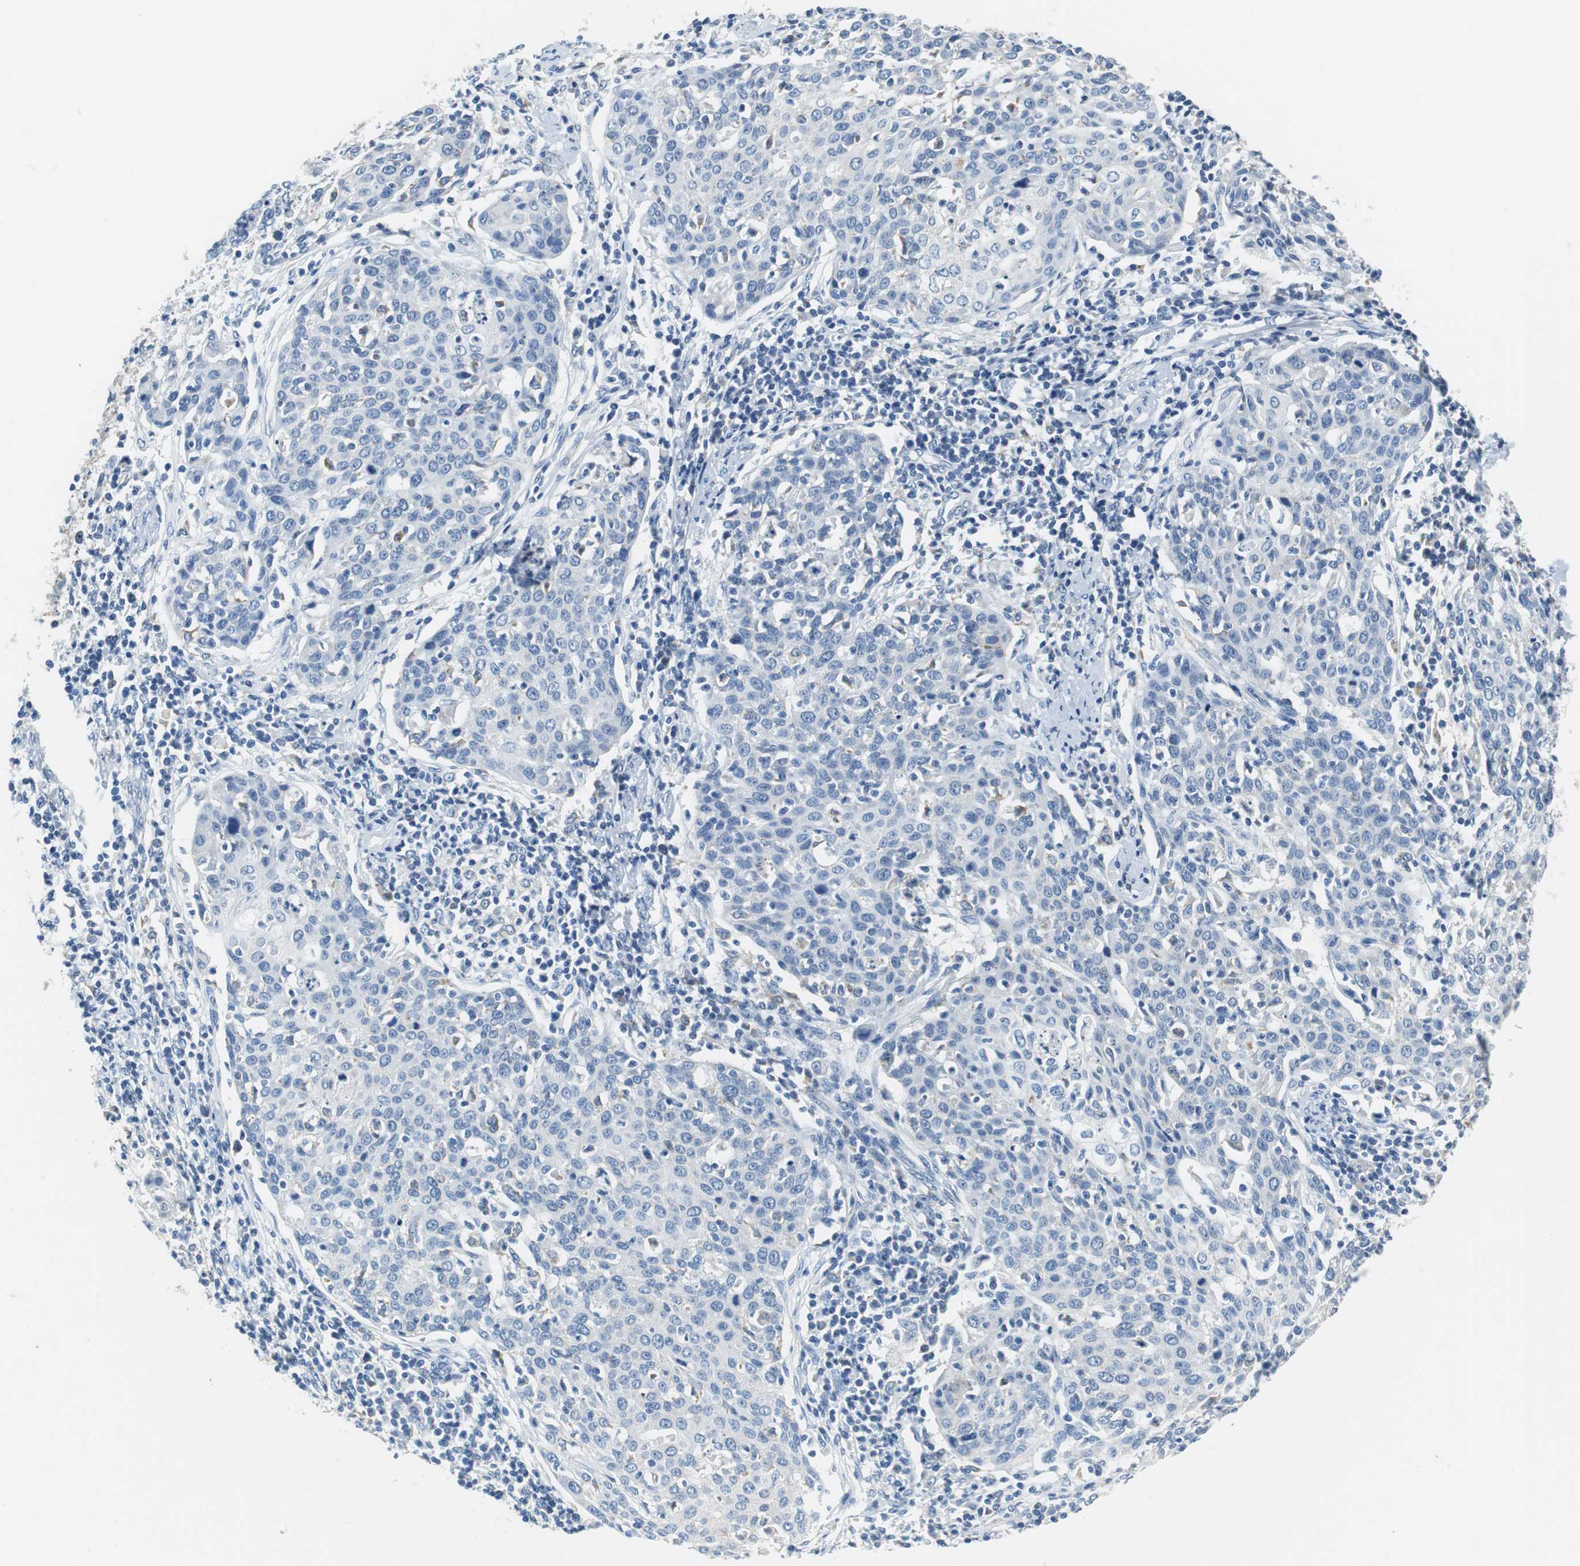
{"staining": {"intensity": "negative", "quantity": "none", "location": "none"}, "tissue": "cervical cancer", "cell_type": "Tumor cells", "image_type": "cancer", "snomed": [{"axis": "morphology", "description": "Squamous cell carcinoma, NOS"}, {"axis": "topography", "description": "Cervix"}], "caption": "Human cervical cancer (squamous cell carcinoma) stained for a protein using immunohistochemistry shows no positivity in tumor cells.", "gene": "TEX264", "patient": {"sex": "female", "age": 38}}